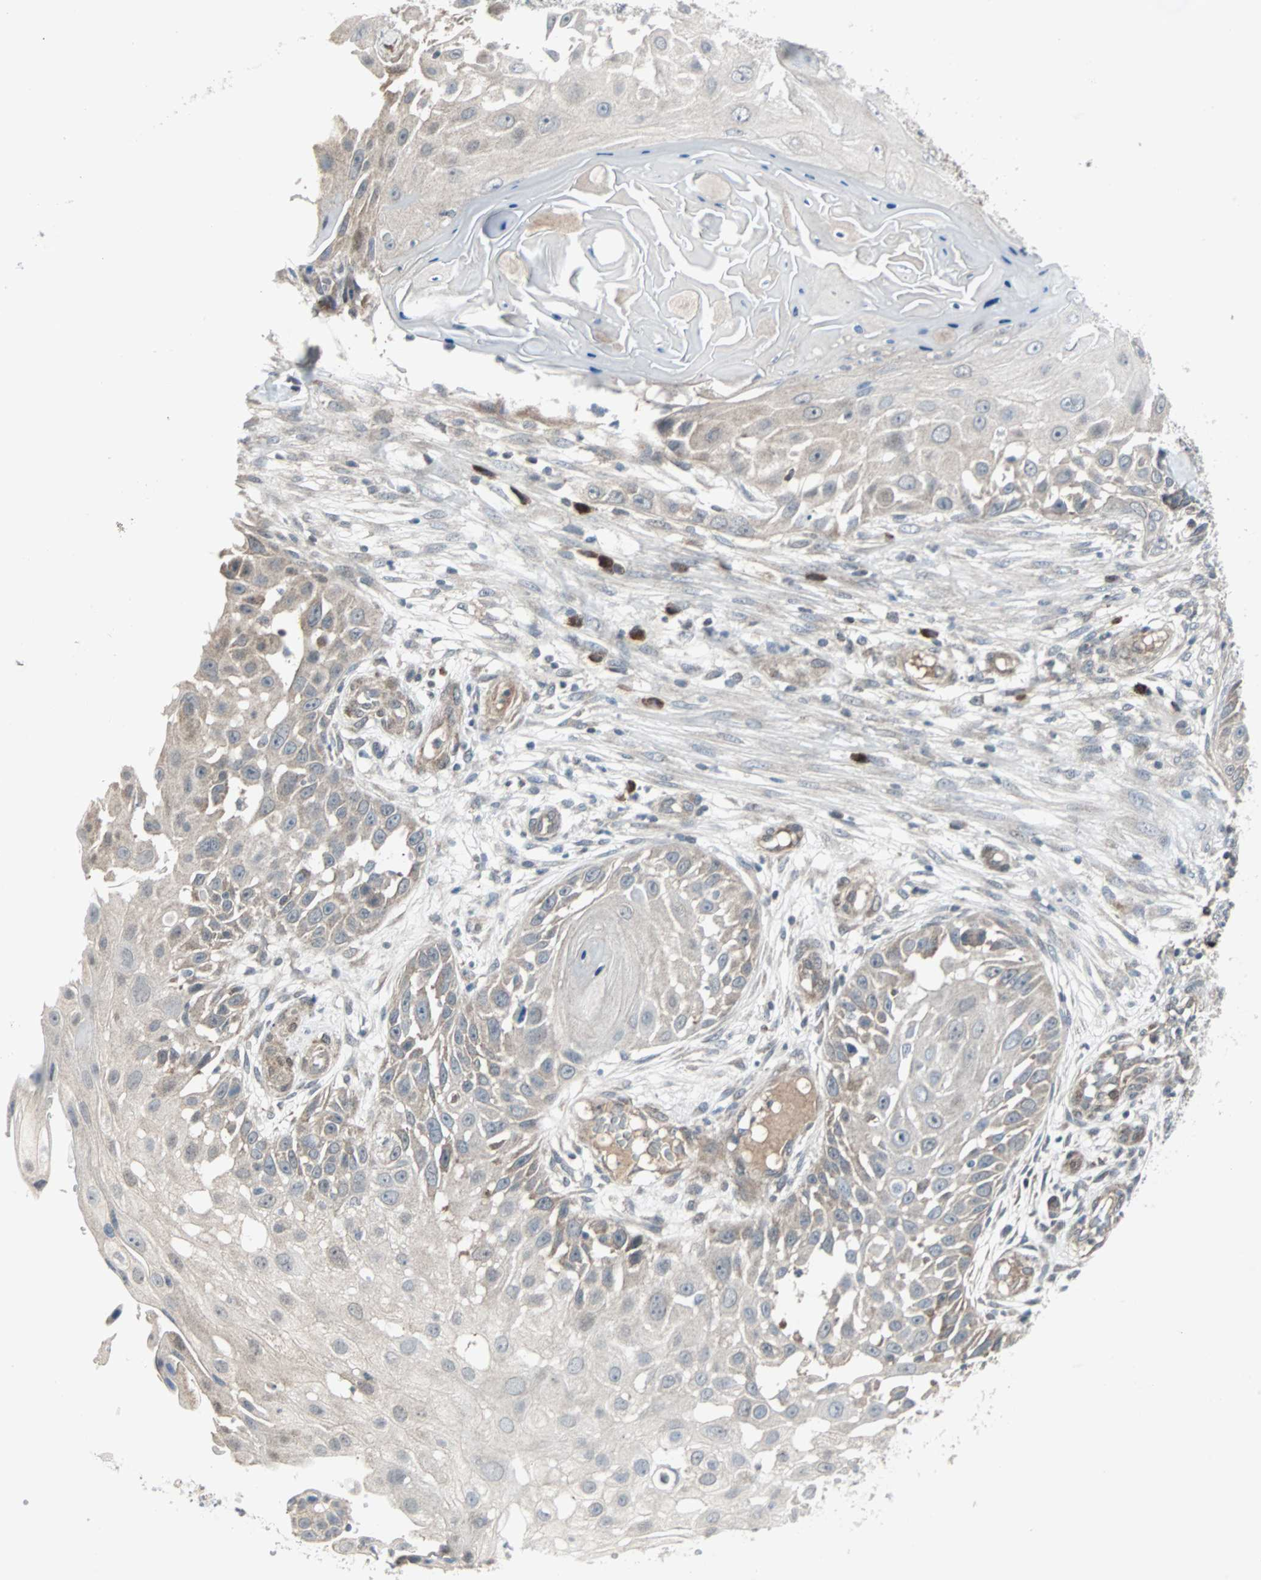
{"staining": {"intensity": "negative", "quantity": "none", "location": "none"}, "tissue": "skin cancer", "cell_type": "Tumor cells", "image_type": "cancer", "snomed": [{"axis": "morphology", "description": "Squamous cell carcinoma, NOS"}, {"axis": "topography", "description": "Skin"}], "caption": "Immunohistochemistry (IHC) image of skin cancer stained for a protein (brown), which exhibits no expression in tumor cells.", "gene": "CASP3", "patient": {"sex": "female", "age": 44}}